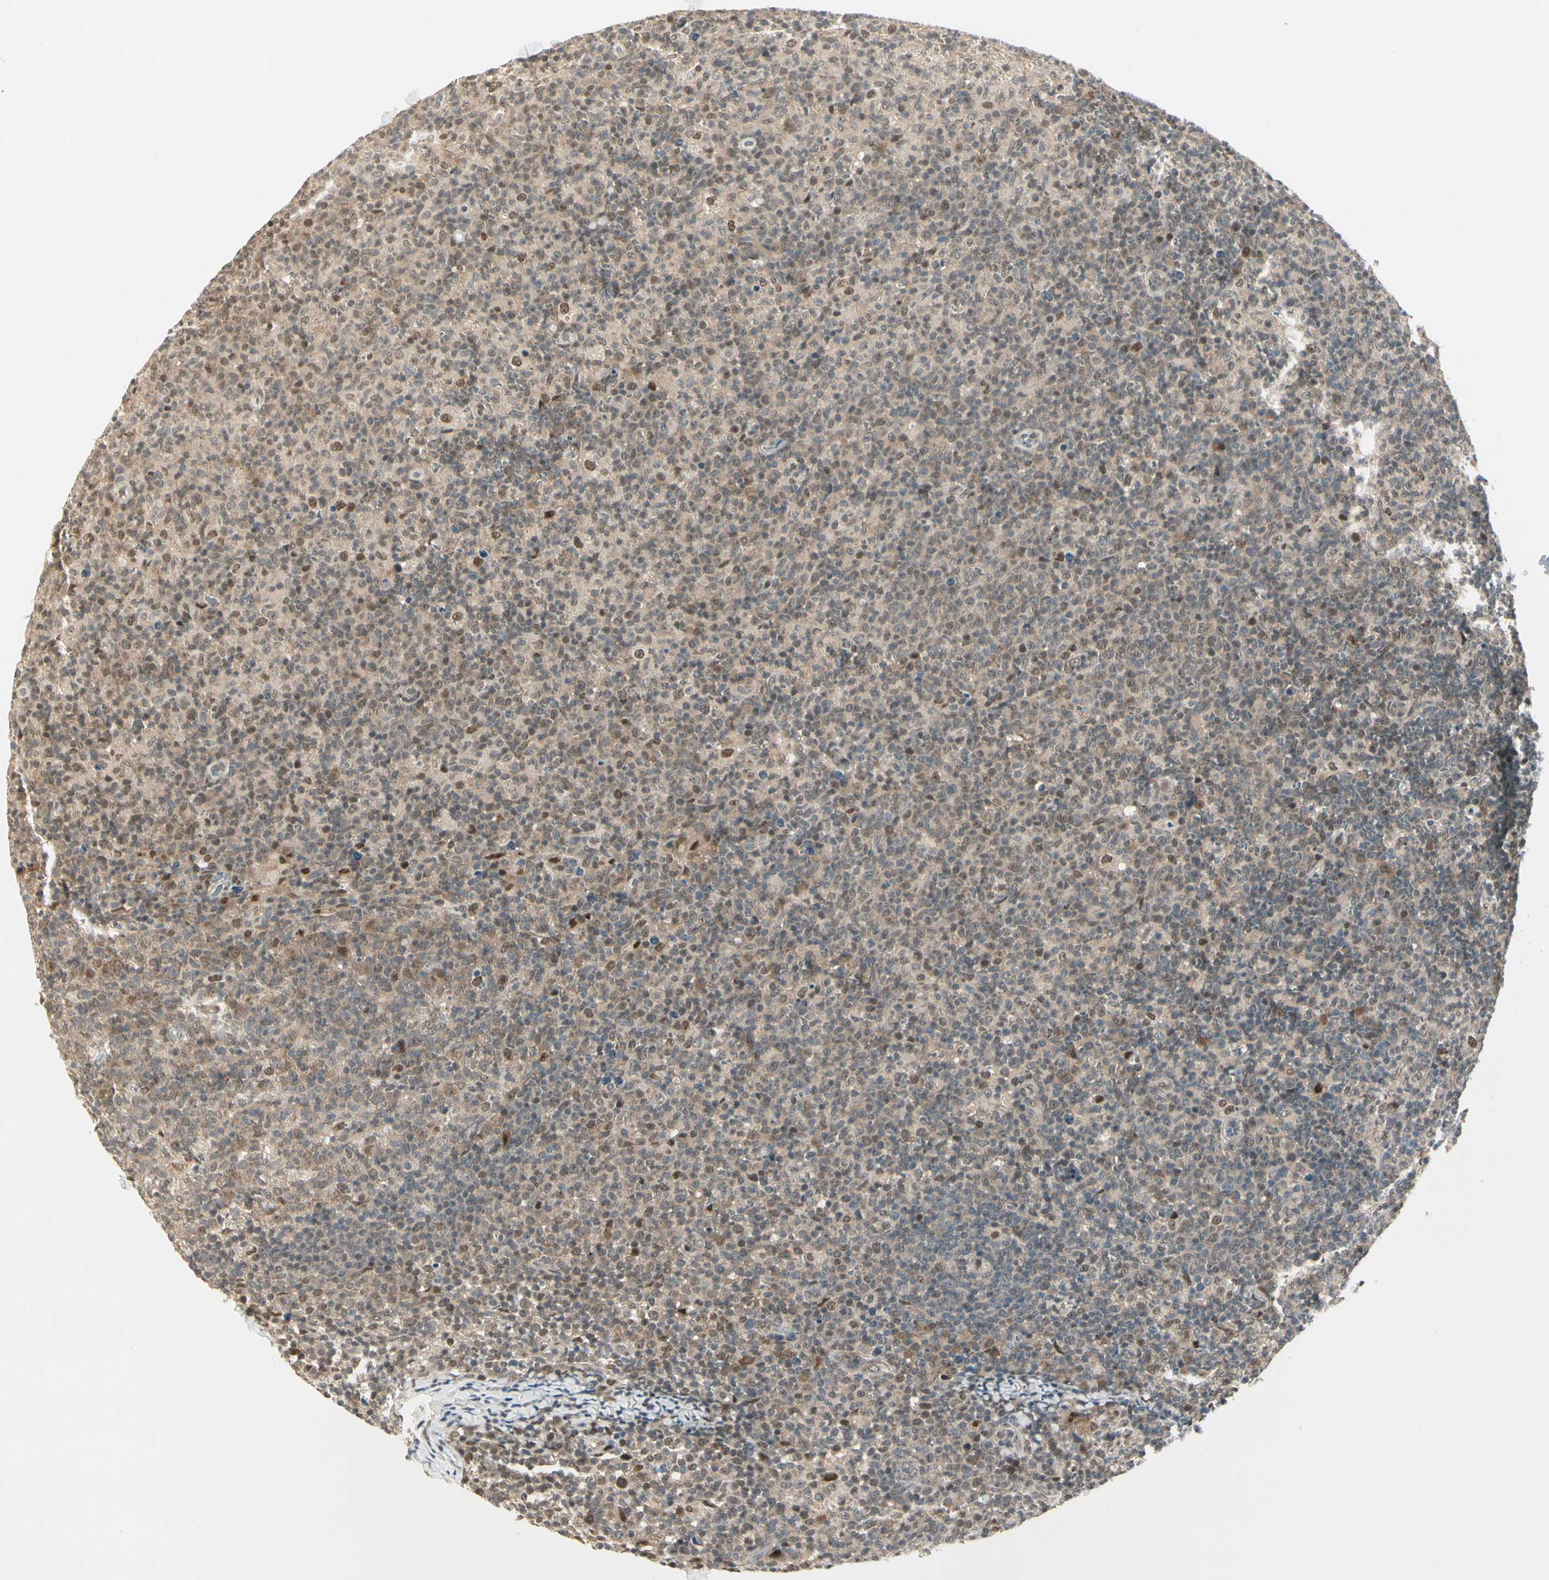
{"staining": {"intensity": "moderate", "quantity": ">75%", "location": "nuclear"}, "tissue": "lymph node", "cell_type": "Germinal center cells", "image_type": "normal", "snomed": [{"axis": "morphology", "description": "Normal tissue, NOS"}, {"axis": "morphology", "description": "Inflammation, NOS"}, {"axis": "topography", "description": "Lymph node"}], "caption": "About >75% of germinal center cells in normal human lymph node display moderate nuclear protein staining as visualized by brown immunohistochemical staining.", "gene": "GTF3A", "patient": {"sex": "male", "age": 55}}